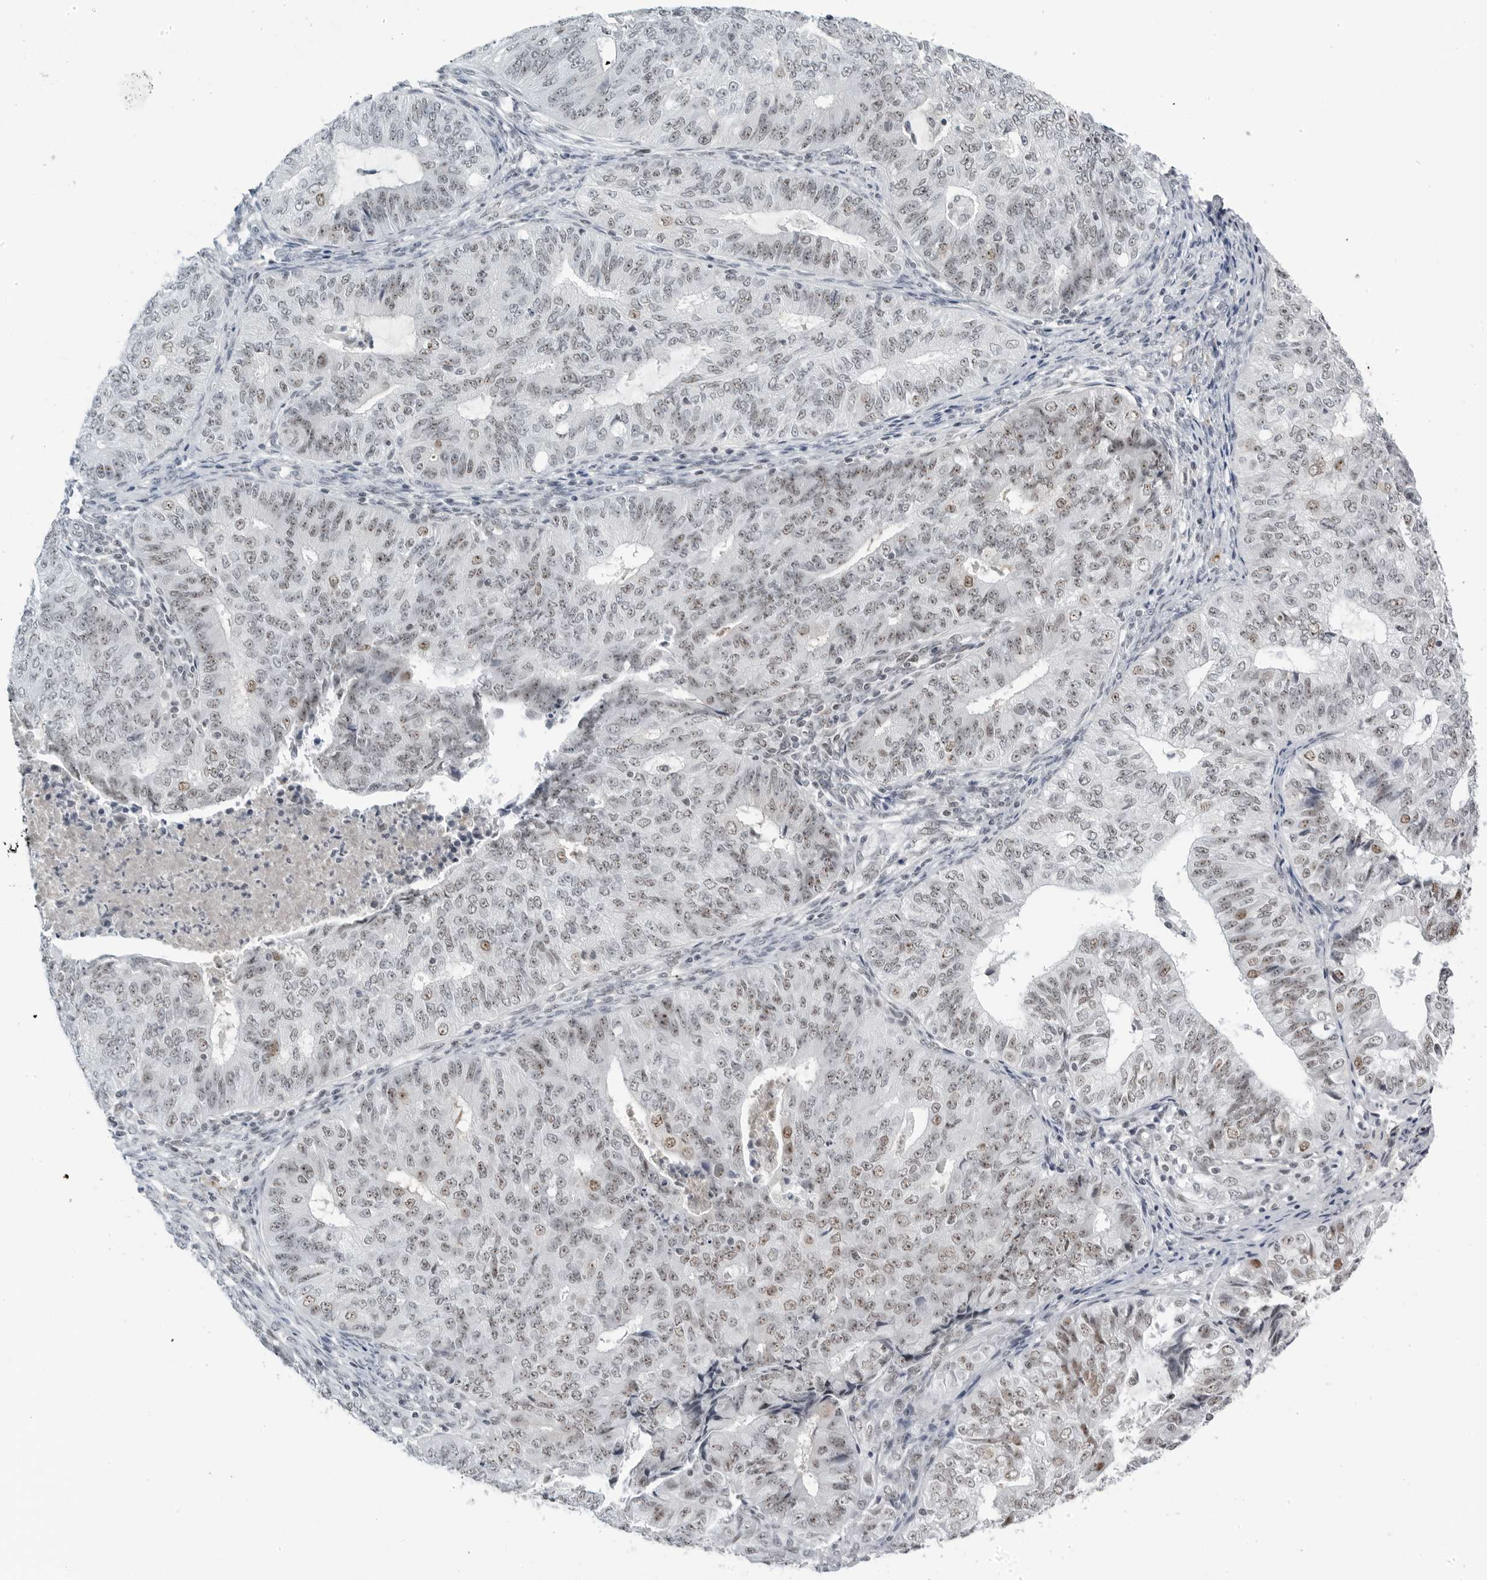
{"staining": {"intensity": "weak", "quantity": ">75%", "location": "nuclear"}, "tissue": "endometrial cancer", "cell_type": "Tumor cells", "image_type": "cancer", "snomed": [{"axis": "morphology", "description": "Adenocarcinoma, NOS"}, {"axis": "topography", "description": "Endometrium"}], "caption": "Immunohistochemical staining of human adenocarcinoma (endometrial) displays low levels of weak nuclear protein positivity in about >75% of tumor cells. (DAB = brown stain, brightfield microscopy at high magnification).", "gene": "WRAP53", "patient": {"sex": "female", "age": 32}}